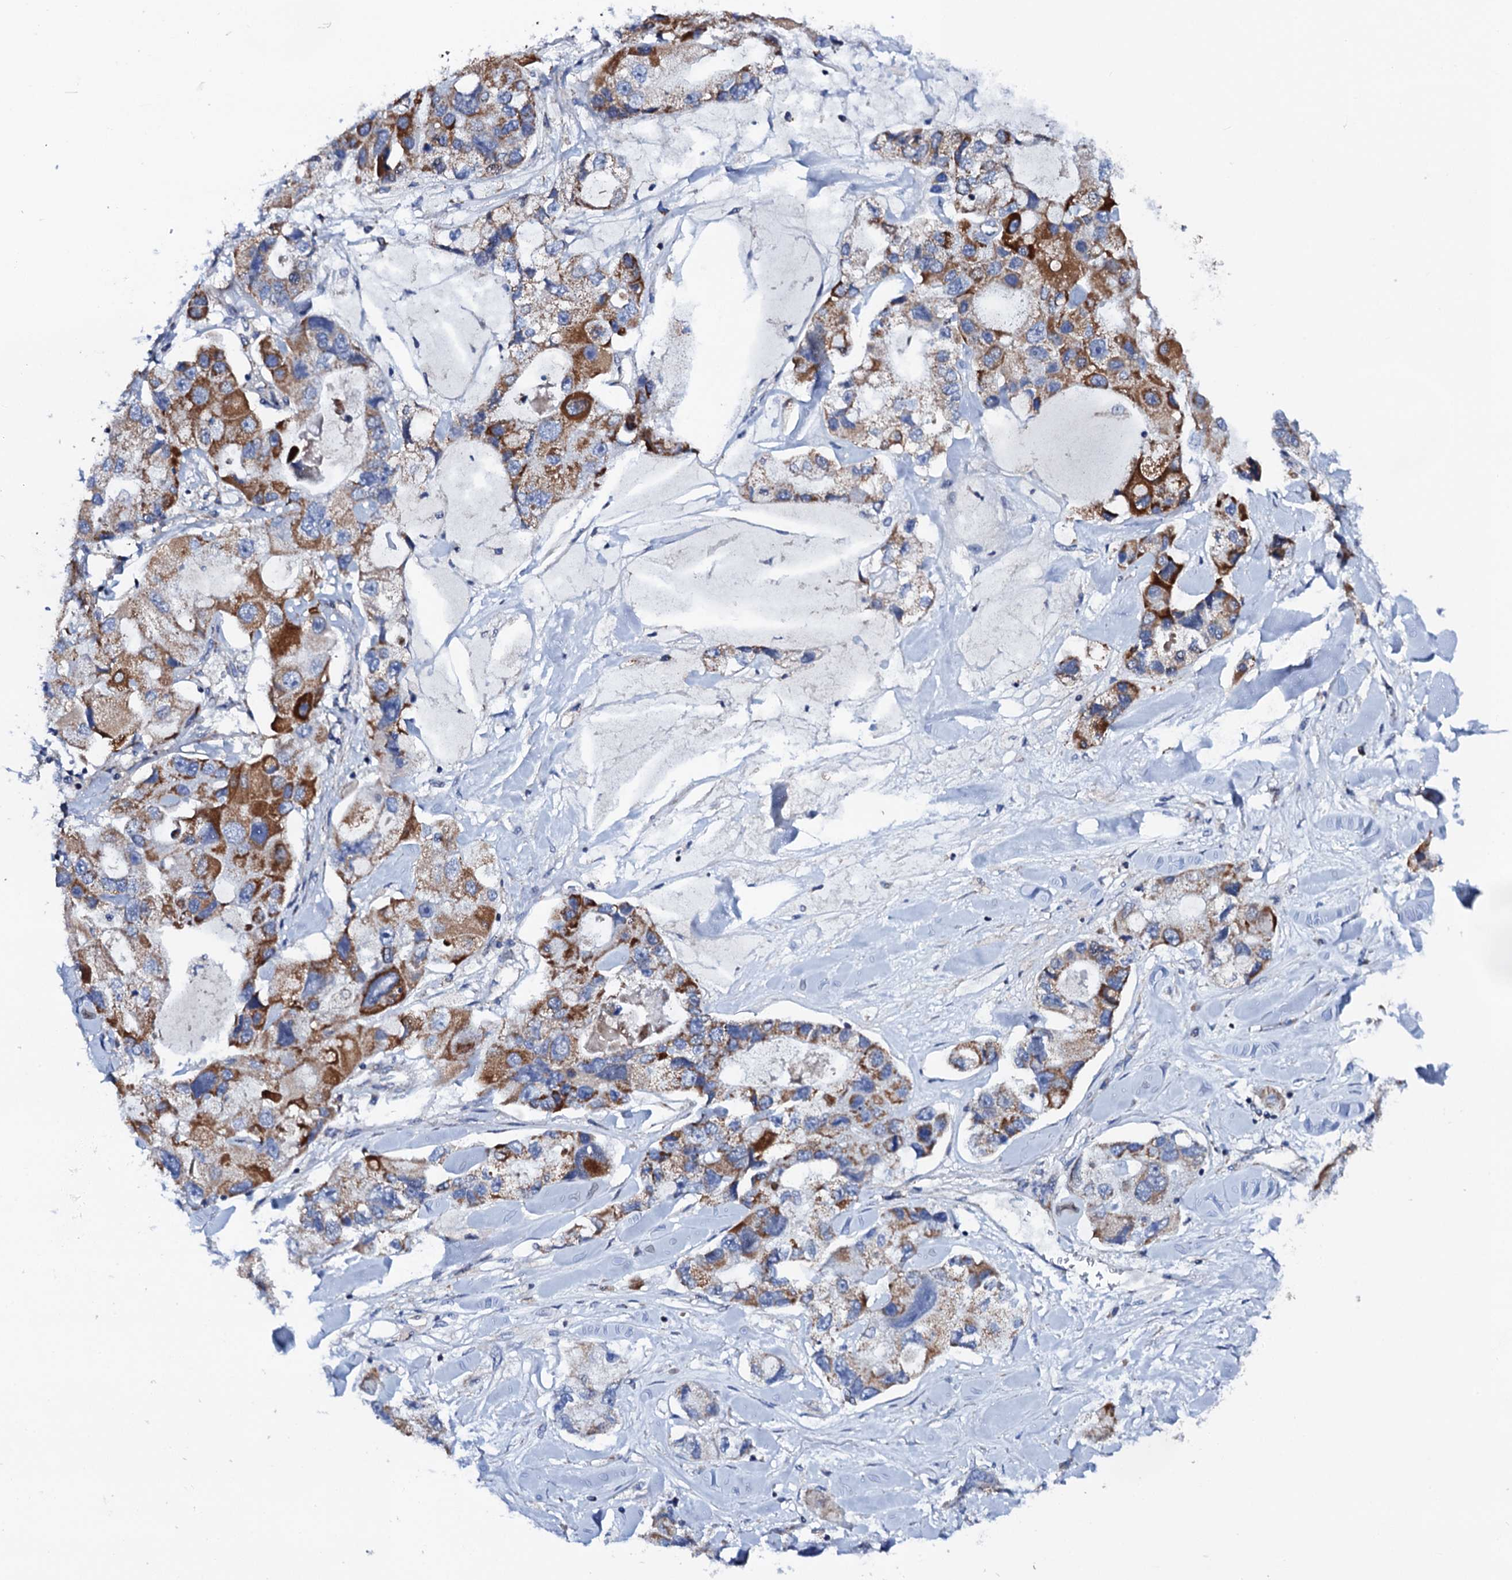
{"staining": {"intensity": "moderate", "quantity": "25%-75%", "location": "cytoplasmic/membranous"}, "tissue": "lung cancer", "cell_type": "Tumor cells", "image_type": "cancer", "snomed": [{"axis": "morphology", "description": "Adenocarcinoma, NOS"}, {"axis": "topography", "description": "Lung"}], "caption": "Lung cancer (adenocarcinoma) stained with a brown dye shows moderate cytoplasmic/membranous positive expression in about 25%-75% of tumor cells.", "gene": "PTCD3", "patient": {"sex": "female", "age": 54}}